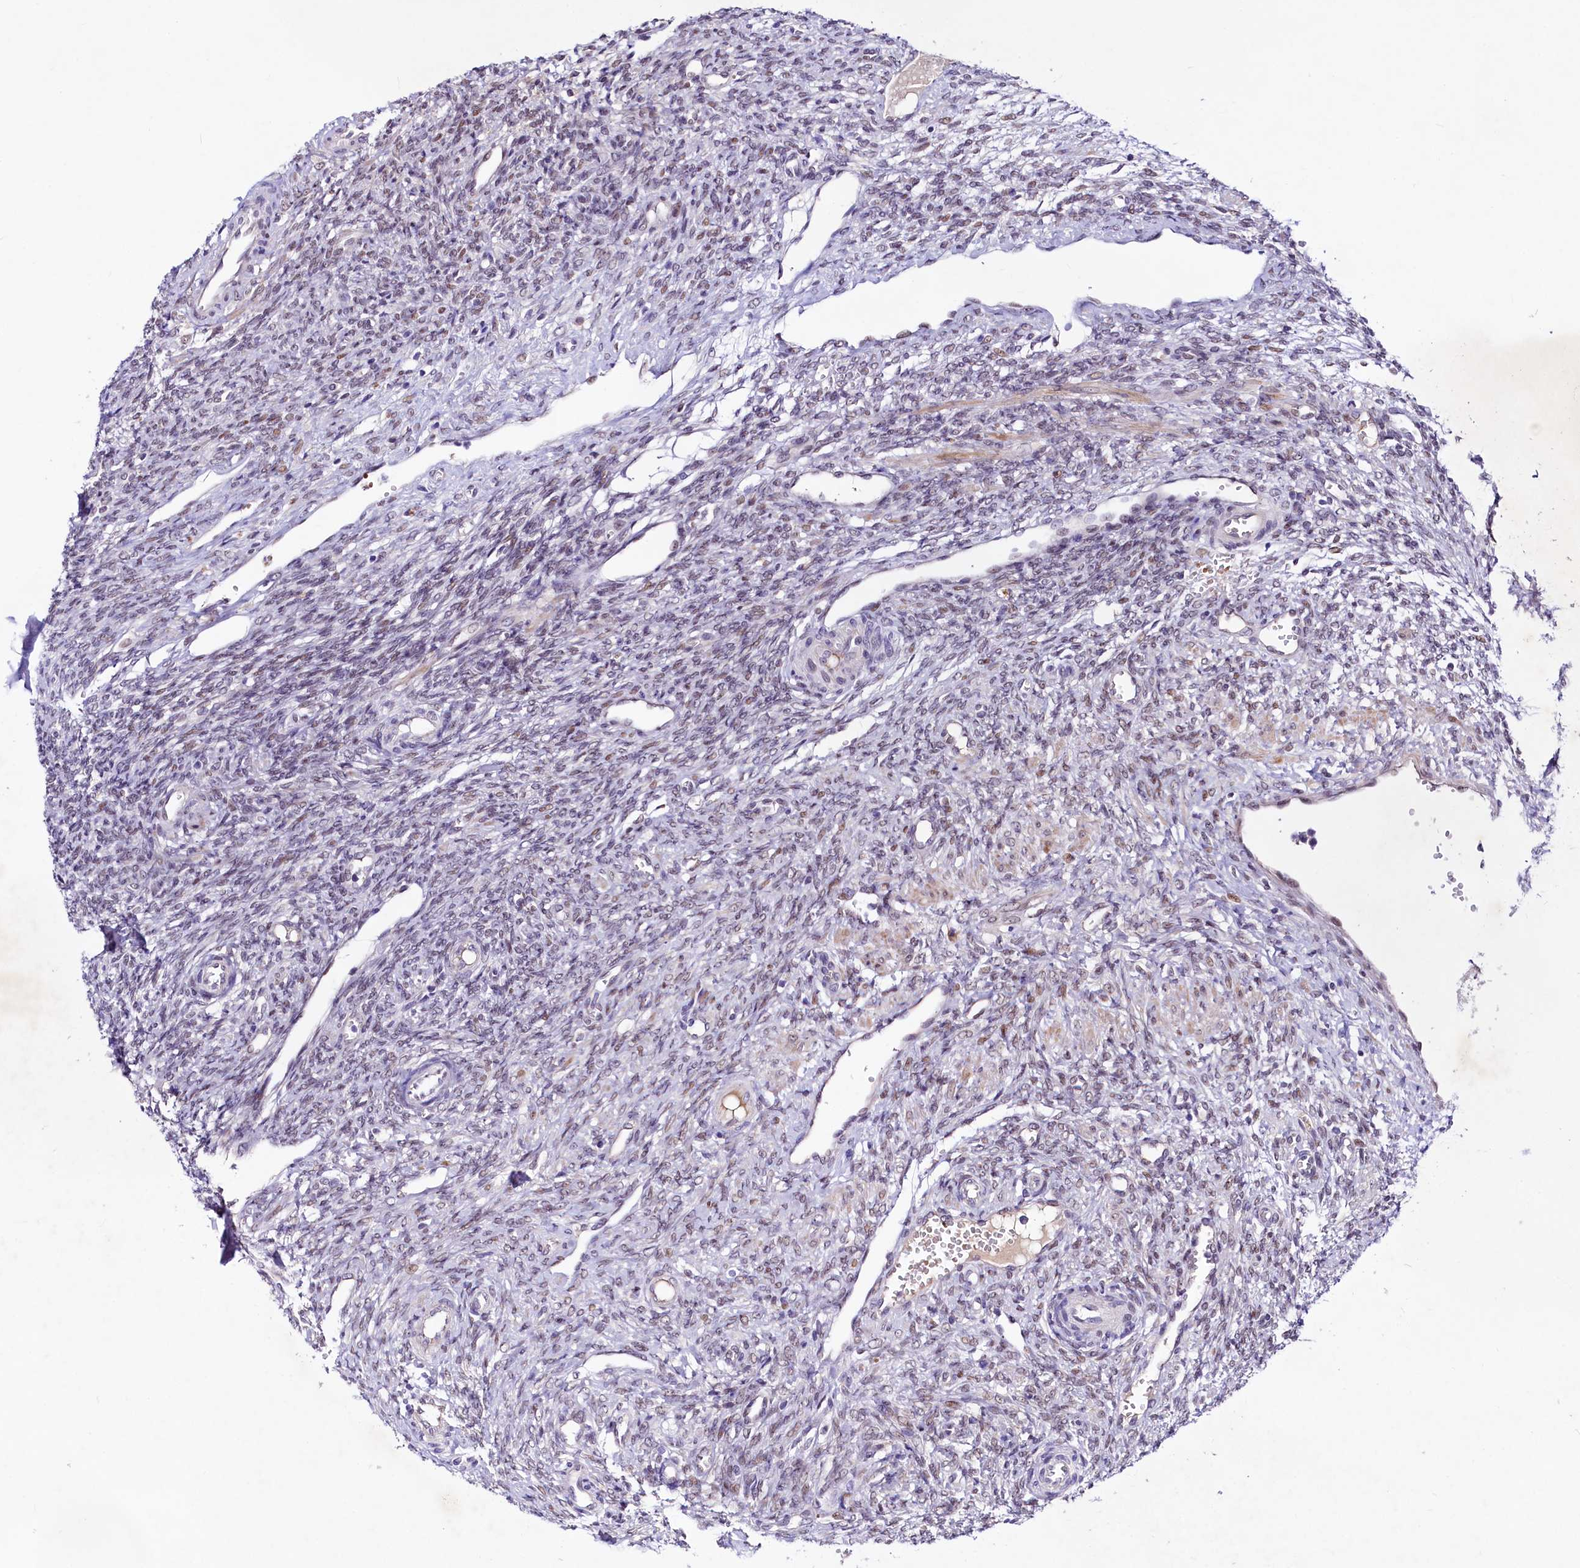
{"staining": {"intensity": "weak", "quantity": "25%-75%", "location": "nuclear"}, "tissue": "ovary", "cell_type": "Ovarian stroma cells", "image_type": "normal", "snomed": [{"axis": "morphology", "description": "Normal tissue, NOS"}, {"axis": "topography", "description": "Ovary"}], "caption": "Protein expression analysis of unremarkable human ovary reveals weak nuclear staining in about 25%-75% of ovarian stroma cells.", "gene": "LEUTX", "patient": {"sex": "female", "age": 41}}